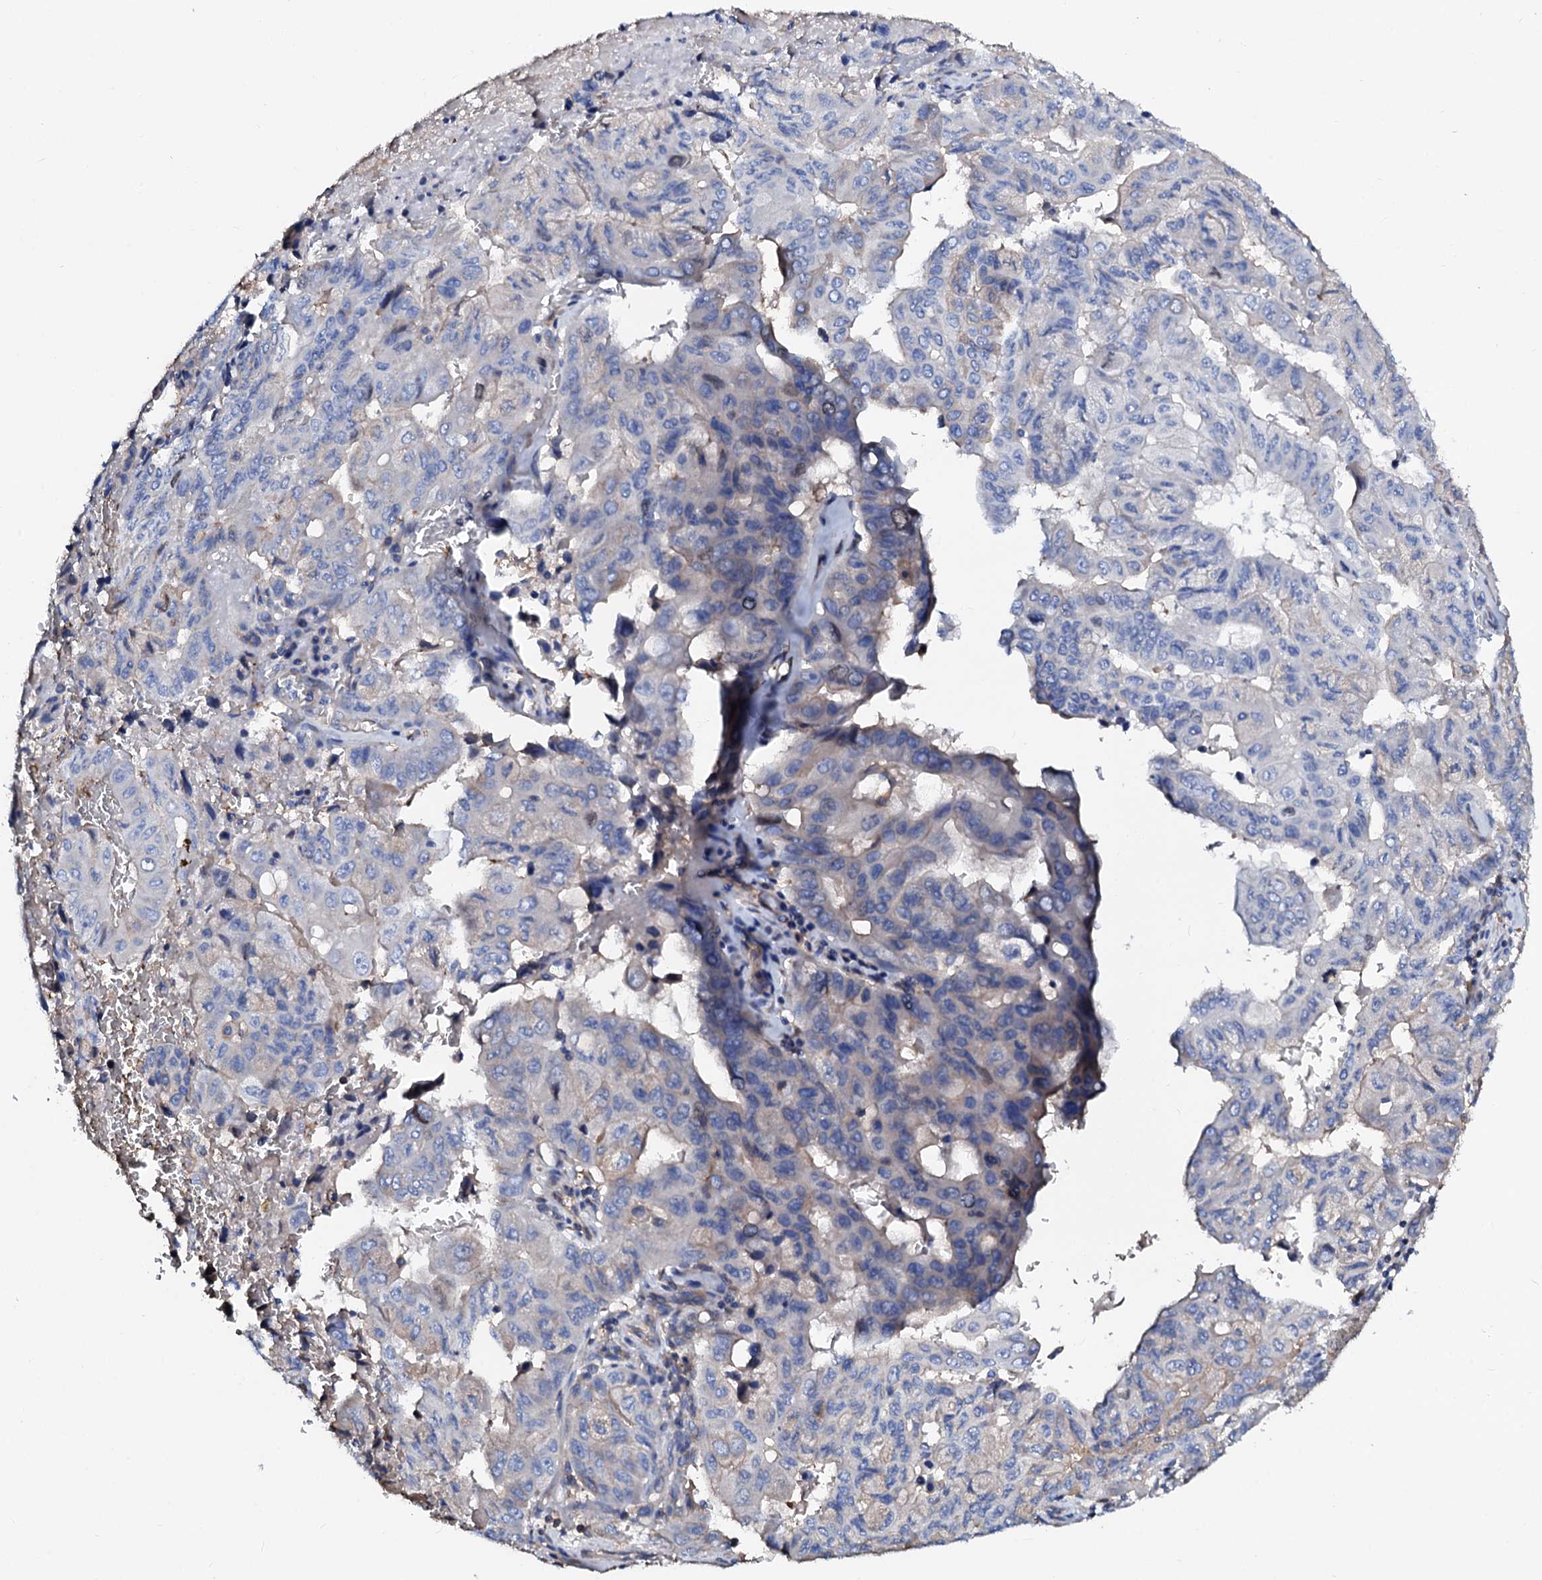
{"staining": {"intensity": "negative", "quantity": "none", "location": "none"}, "tissue": "pancreatic cancer", "cell_type": "Tumor cells", "image_type": "cancer", "snomed": [{"axis": "morphology", "description": "Adenocarcinoma, NOS"}, {"axis": "topography", "description": "Pancreas"}], "caption": "A high-resolution micrograph shows immunohistochemistry staining of pancreatic adenocarcinoma, which displays no significant expression in tumor cells.", "gene": "CSKMT", "patient": {"sex": "male", "age": 51}}